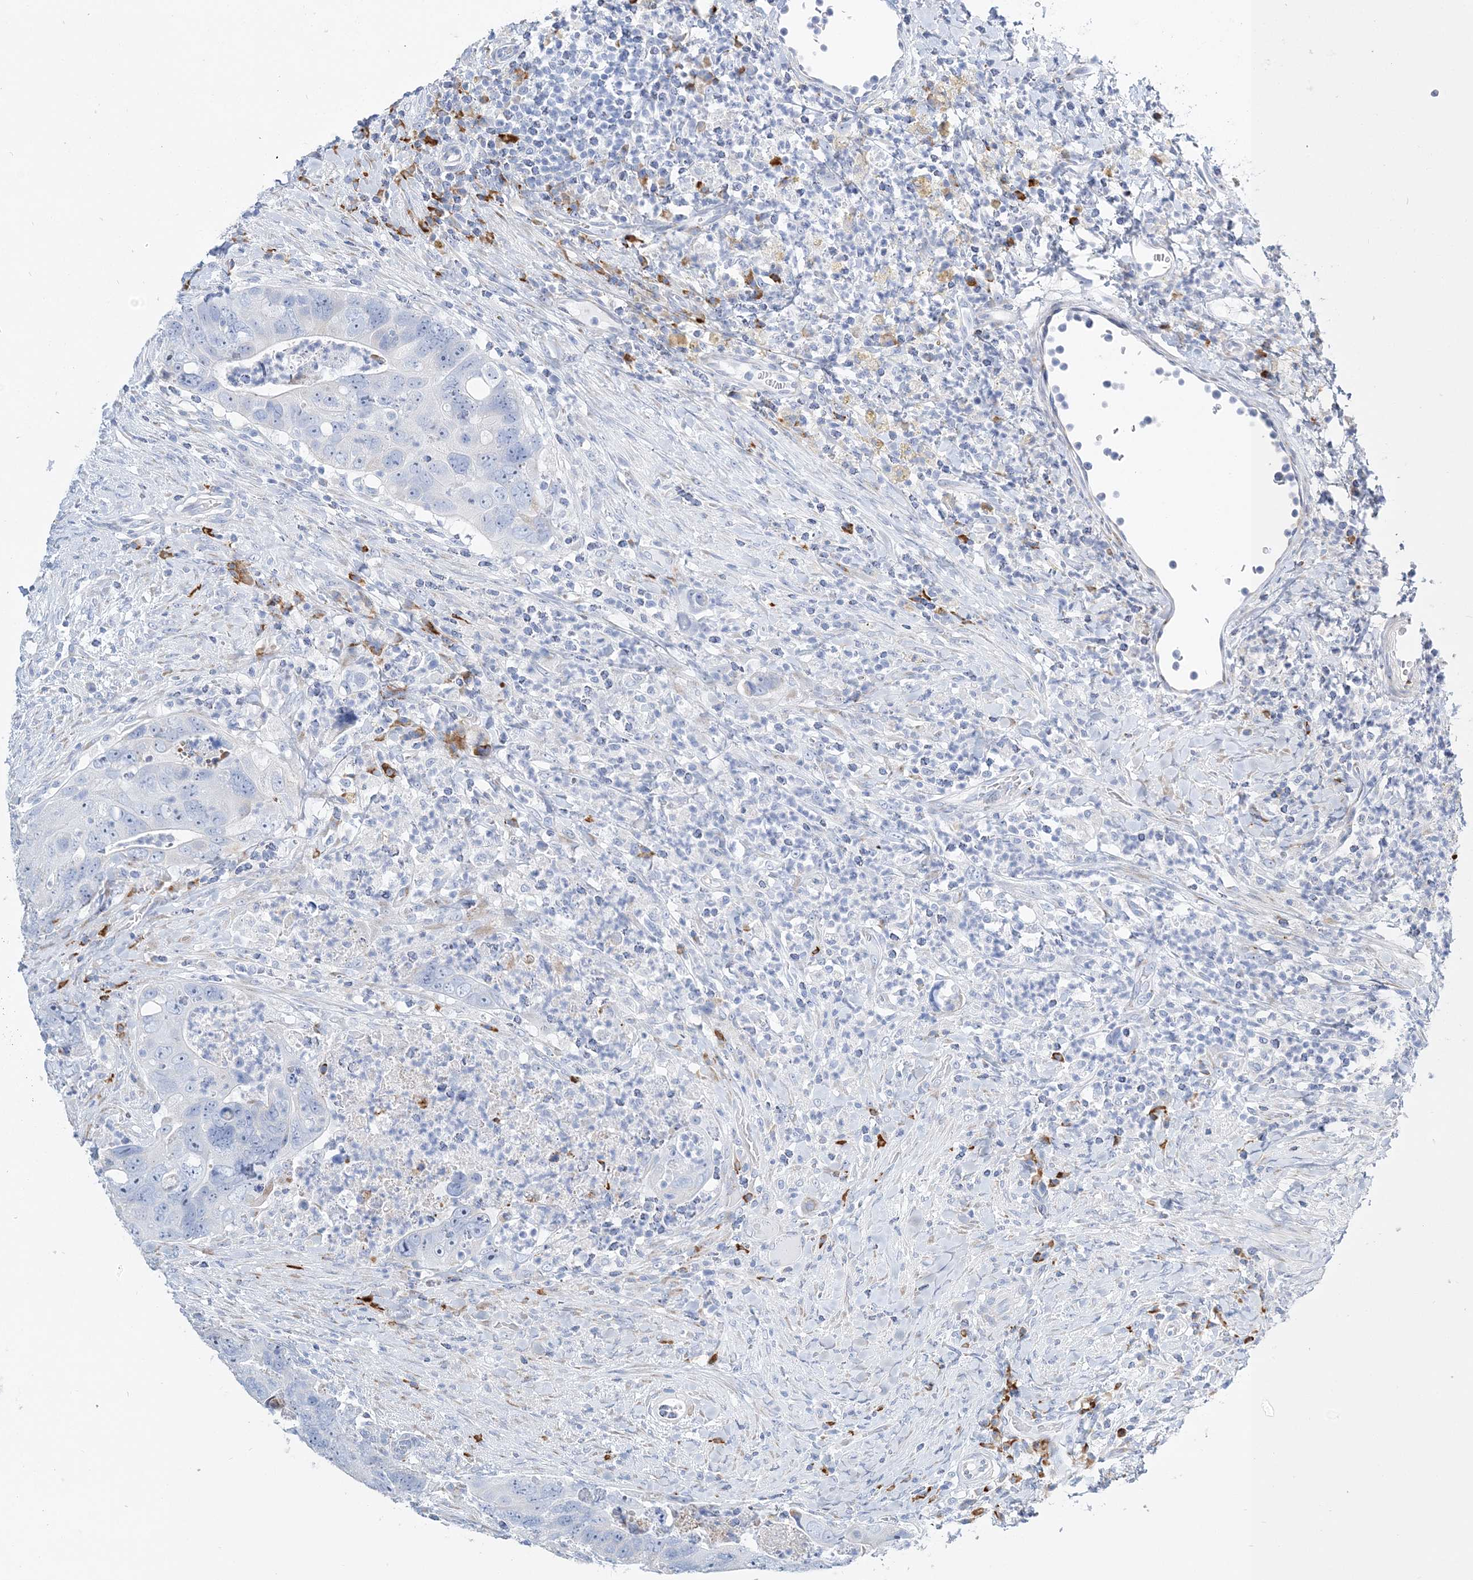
{"staining": {"intensity": "negative", "quantity": "none", "location": "none"}, "tissue": "colorectal cancer", "cell_type": "Tumor cells", "image_type": "cancer", "snomed": [{"axis": "morphology", "description": "Adenocarcinoma, NOS"}, {"axis": "topography", "description": "Rectum"}], "caption": "Immunohistochemistry (IHC) photomicrograph of colorectal adenocarcinoma stained for a protein (brown), which reveals no positivity in tumor cells. (DAB (3,3'-diaminobenzidine) IHC, high magnification).", "gene": "TSPYL6", "patient": {"sex": "male", "age": 59}}